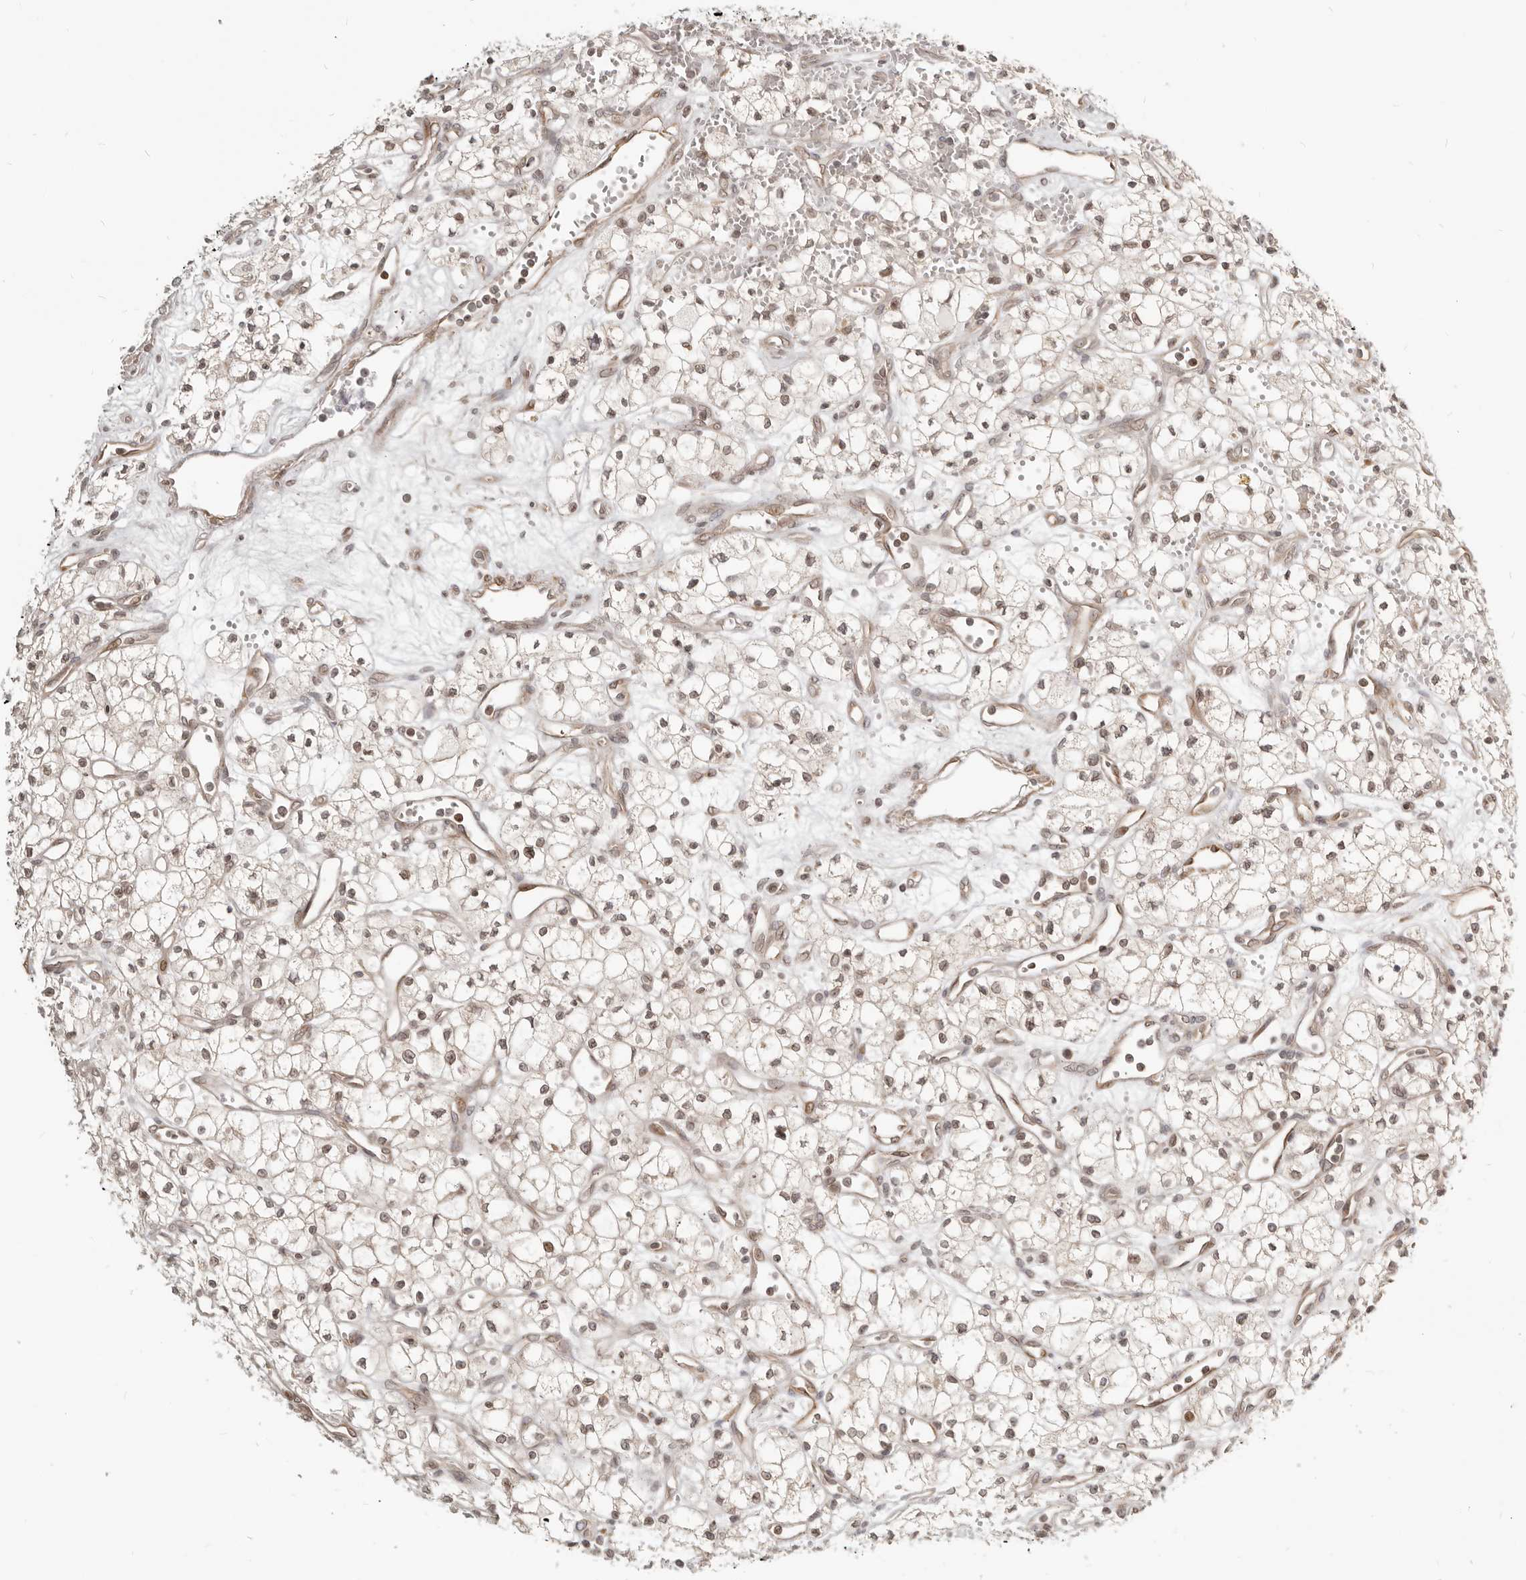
{"staining": {"intensity": "weak", "quantity": "<25%", "location": "cytoplasmic/membranous,nuclear"}, "tissue": "renal cancer", "cell_type": "Tumor cells", "image_type": "cancer", "snomed": [{"axis": "morphology", "description": "Adenocarcinoma, NOS"}, {"axis": "topography", "description": "Kidney"}], "caption": "Immunohistochemistry photomicrograph of neoplastic tissue: adenocarcinoma (renal) stained with DAB (3,3'-diaminobenzidine) reveals no significant protein staining in tumor cells. (Brightfield microscopy of DAB (3,3'-diaminobenzidine) immunohistochemistry at high magnification).", "gene": "NUP153", "patient": {"sex": "male", "age": 59}}